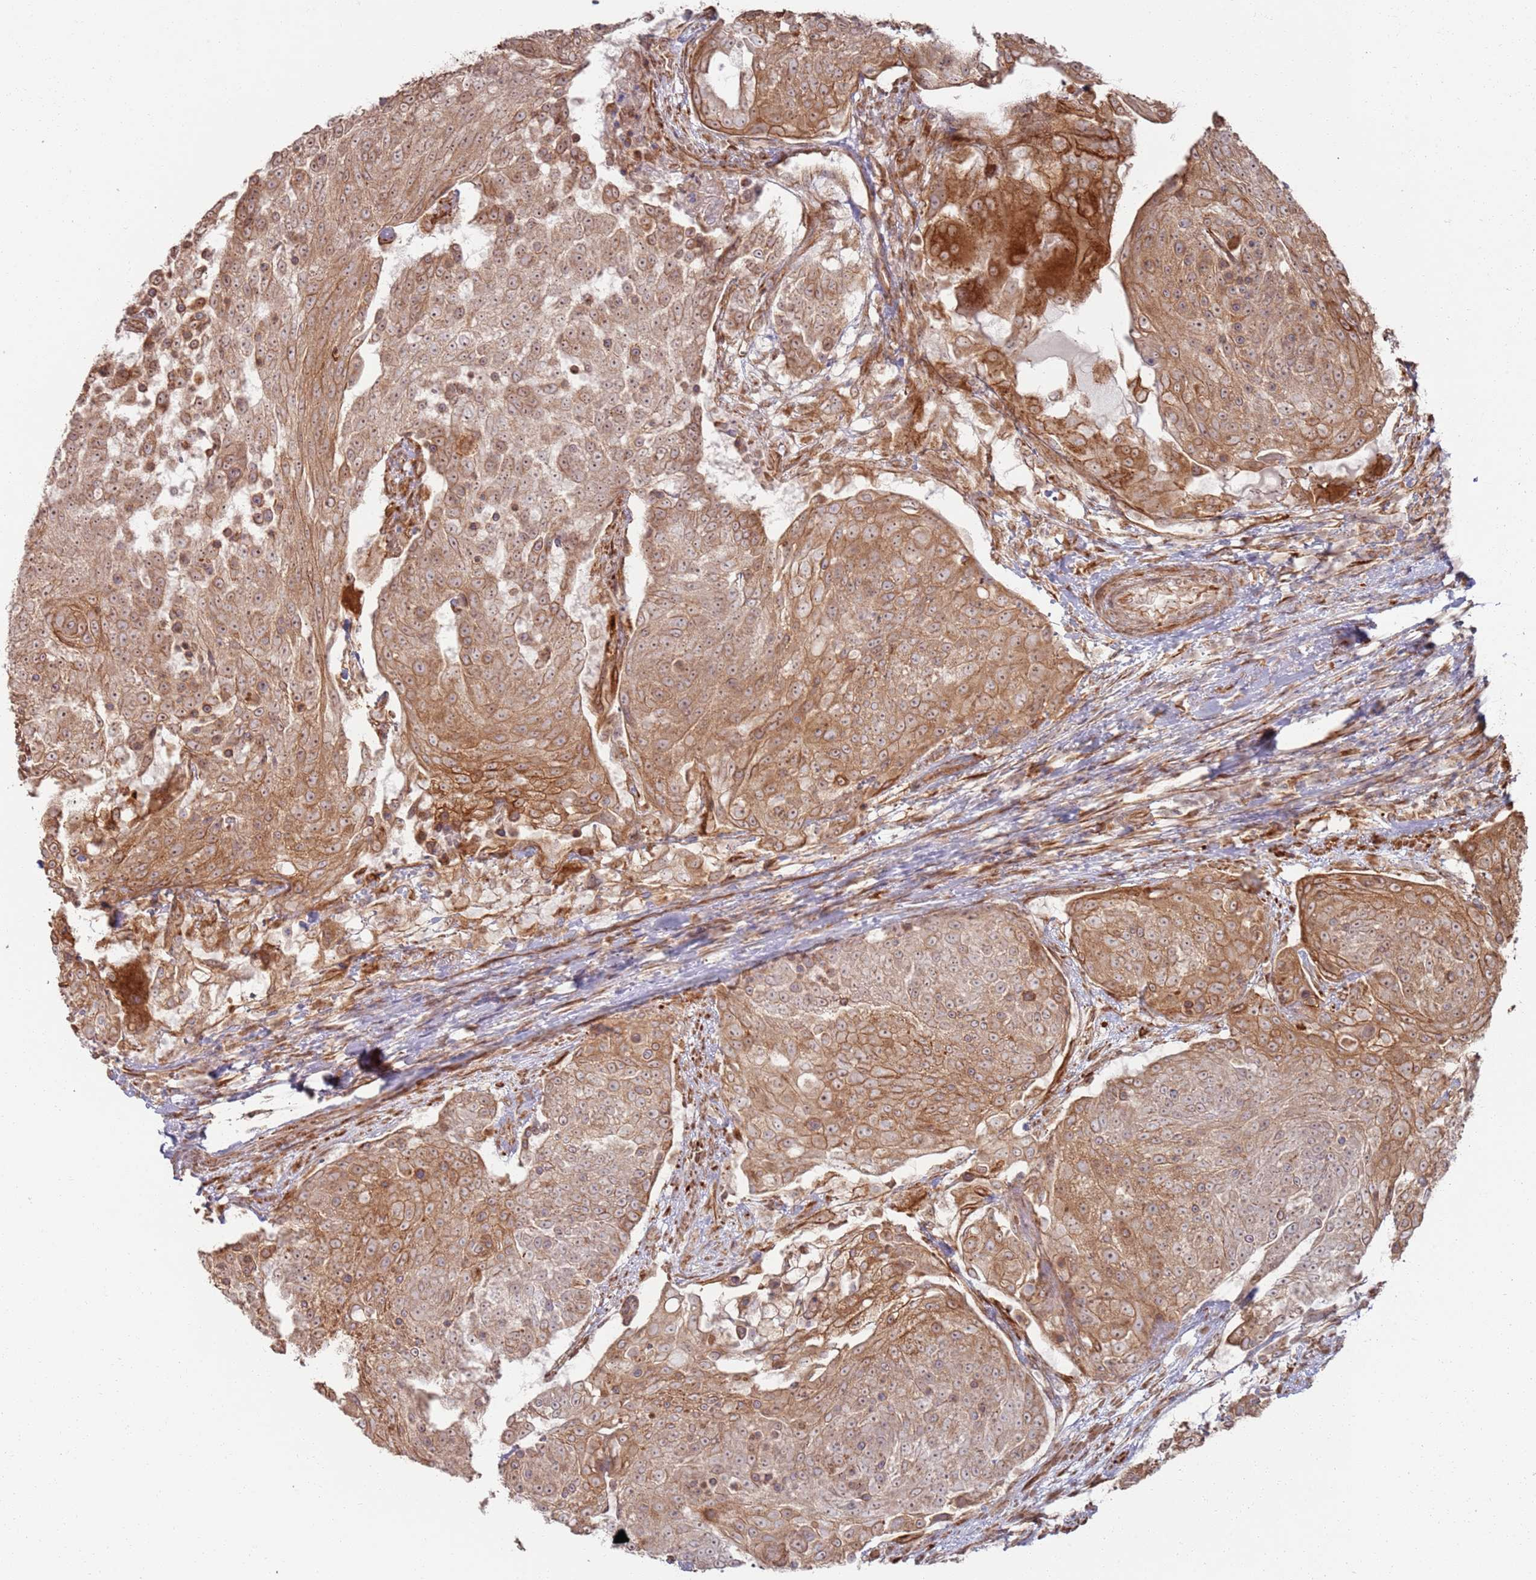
{"staining": {"intensity": "moderate", "quantity": ">75%", "location": "cytoplasmic/membranous"}, "tissue": "urothelial cancer", "cell_type": "Tumor cells", "image_type": "cancer", "snomed": [{"axis": "morphology", "description": "Urothelial carcinoma, High grade"}, {"axis": "topography", "description": "Urinary bladder"}], "caption": "A high-resolution histopathology image shows immunohistochemistry staining of high-grade urothelial carcinoma, which demonstrates moderate cytoplasmic/membranous positivity in approximately >75% of tumor cells.", "gene": "PHF21A", "patient": {"sex": "female", "age": 63}}